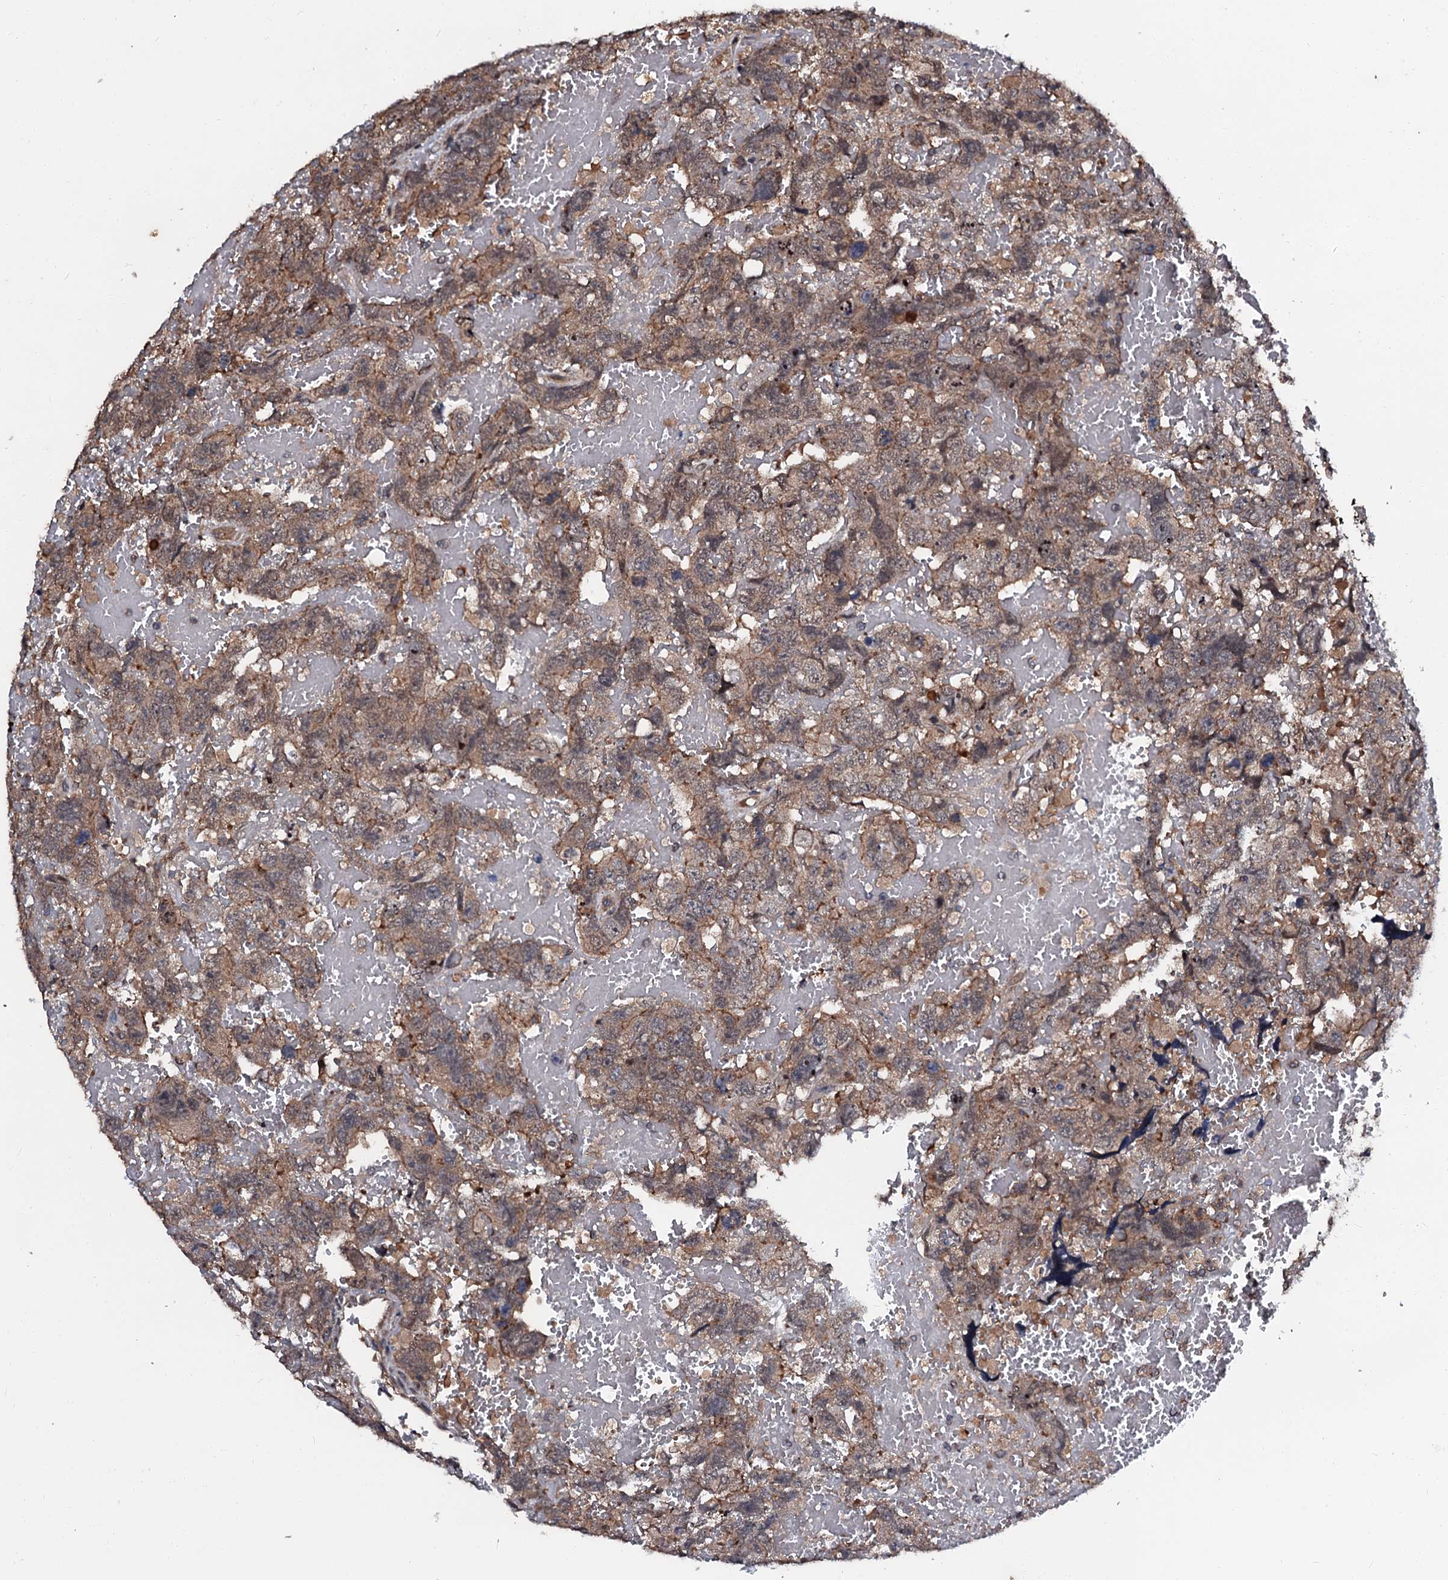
{"staining": {"intensity": "weak", "quantity": ">75%", "location": "cytoplasmic/membranous"}, "tissue": "testis cancer", "cell_type": "Tumor cells", "image_type": "cancer", "snomed": [{"axis": "morphology", "description": "Carcinoma, Embryonal, NOS"}, {"axis": "topography", "description": "Testis"}], "caption": "Tumor cells display low levels of weak cytoplasmic/membranous staining in about >75% of cells in human embryonal carcinoma (testis).", "gene": "N4BP1", "patient": {"sex": "male", "age": 45}}